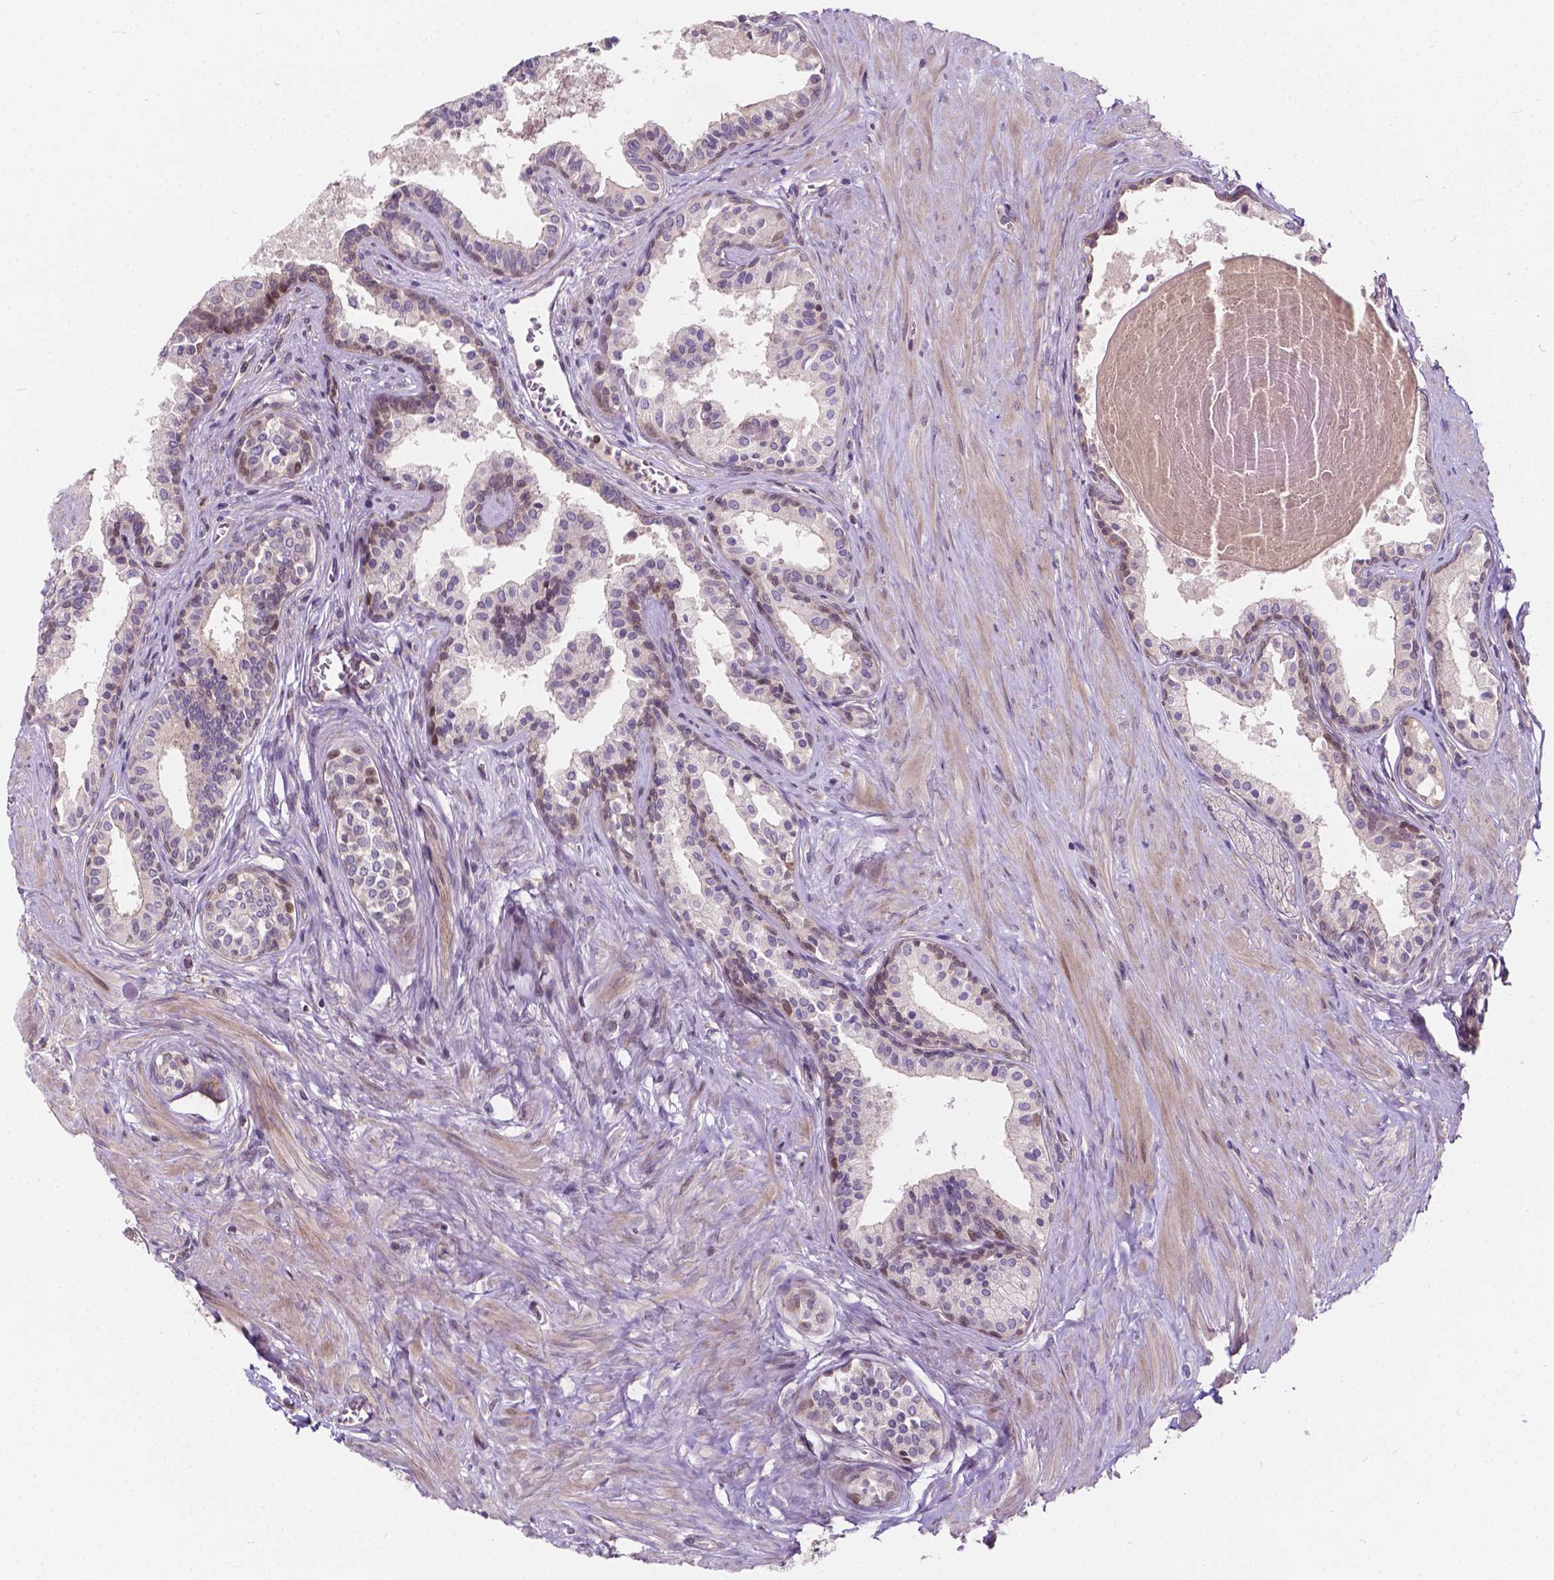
{"staining": {"intensity": "negative", "quantity": "none", "location": "none"}, "tissue": "prostate", "cell_type": "Glandular cells", "image_type": "normal", "snomed": [{"axis": "morphology", "description": "Normal tissue, NOS"}, {"axis": "topography", "description": "Prostate"}], "caption": "This is an IHC histopathology image of benign human prostate. There is no positivity in glandular cells.", "gene": "INPP5E", "patient": {"sex": "male", "age": 61}}